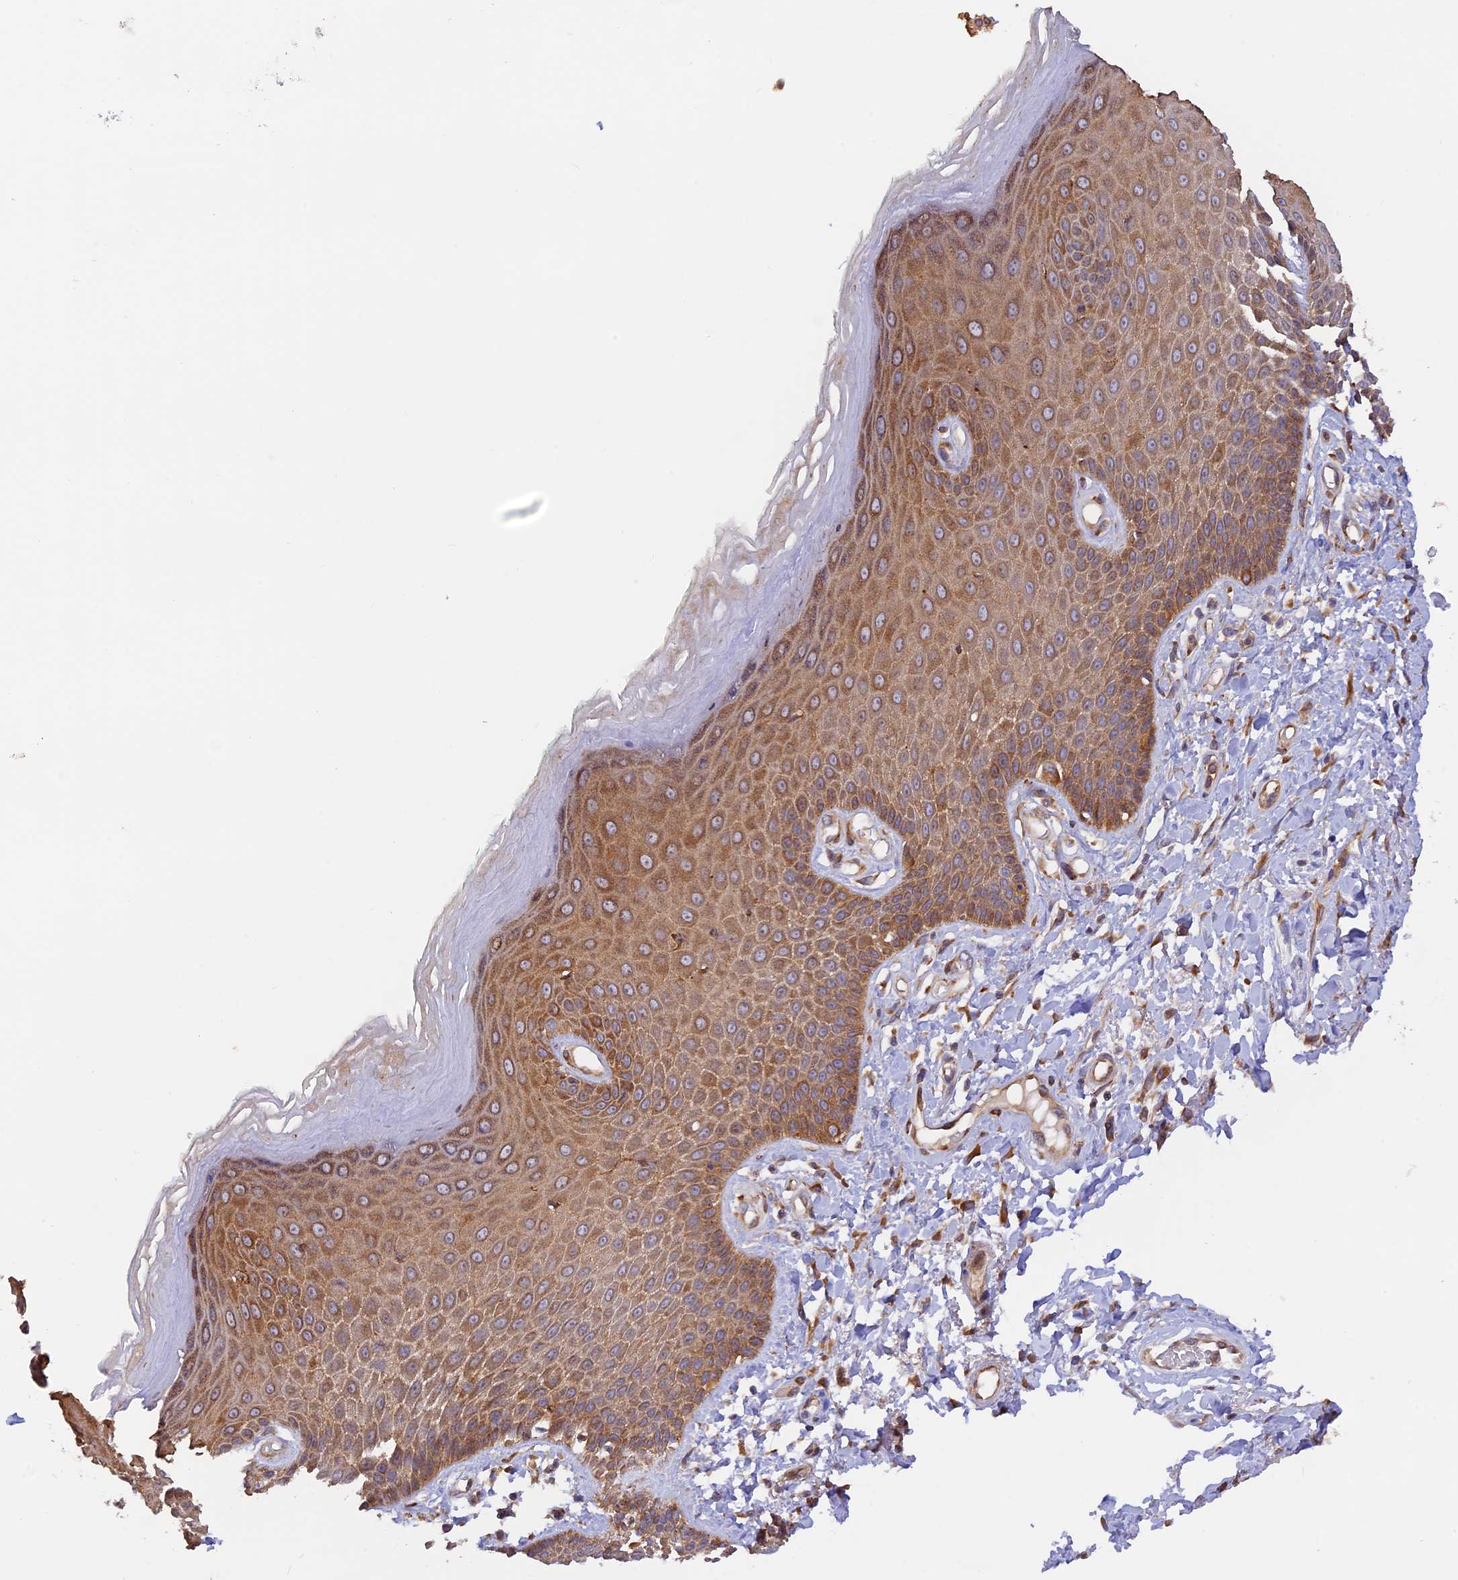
{"staining": {"intensity": "moderate", "quantity": ">75%", "location": "cytoplasmic/membranous"}, "tissue": "skin", "cell_type": "Epidermal cells", "image_type": "normal", "snomed": [{"axis": "morphology", "description": "Normal tissue, NOS"}, {"axis": "topography", "description": "Anal"}], "caption": "Immunohistochemistry staining of benign skin, which displays medium levels of moderate cytoplasmic/membranous expression in about >75% of epidermal cells indicating moderate cytoplasmic/membranous protein expression. The staining was performed using DAB (brown) for protein detection and nuclei were counterstained in hematoxylin (blue).", "gene": "RPL5", "patient": {"sex": "male", "age": 78}}